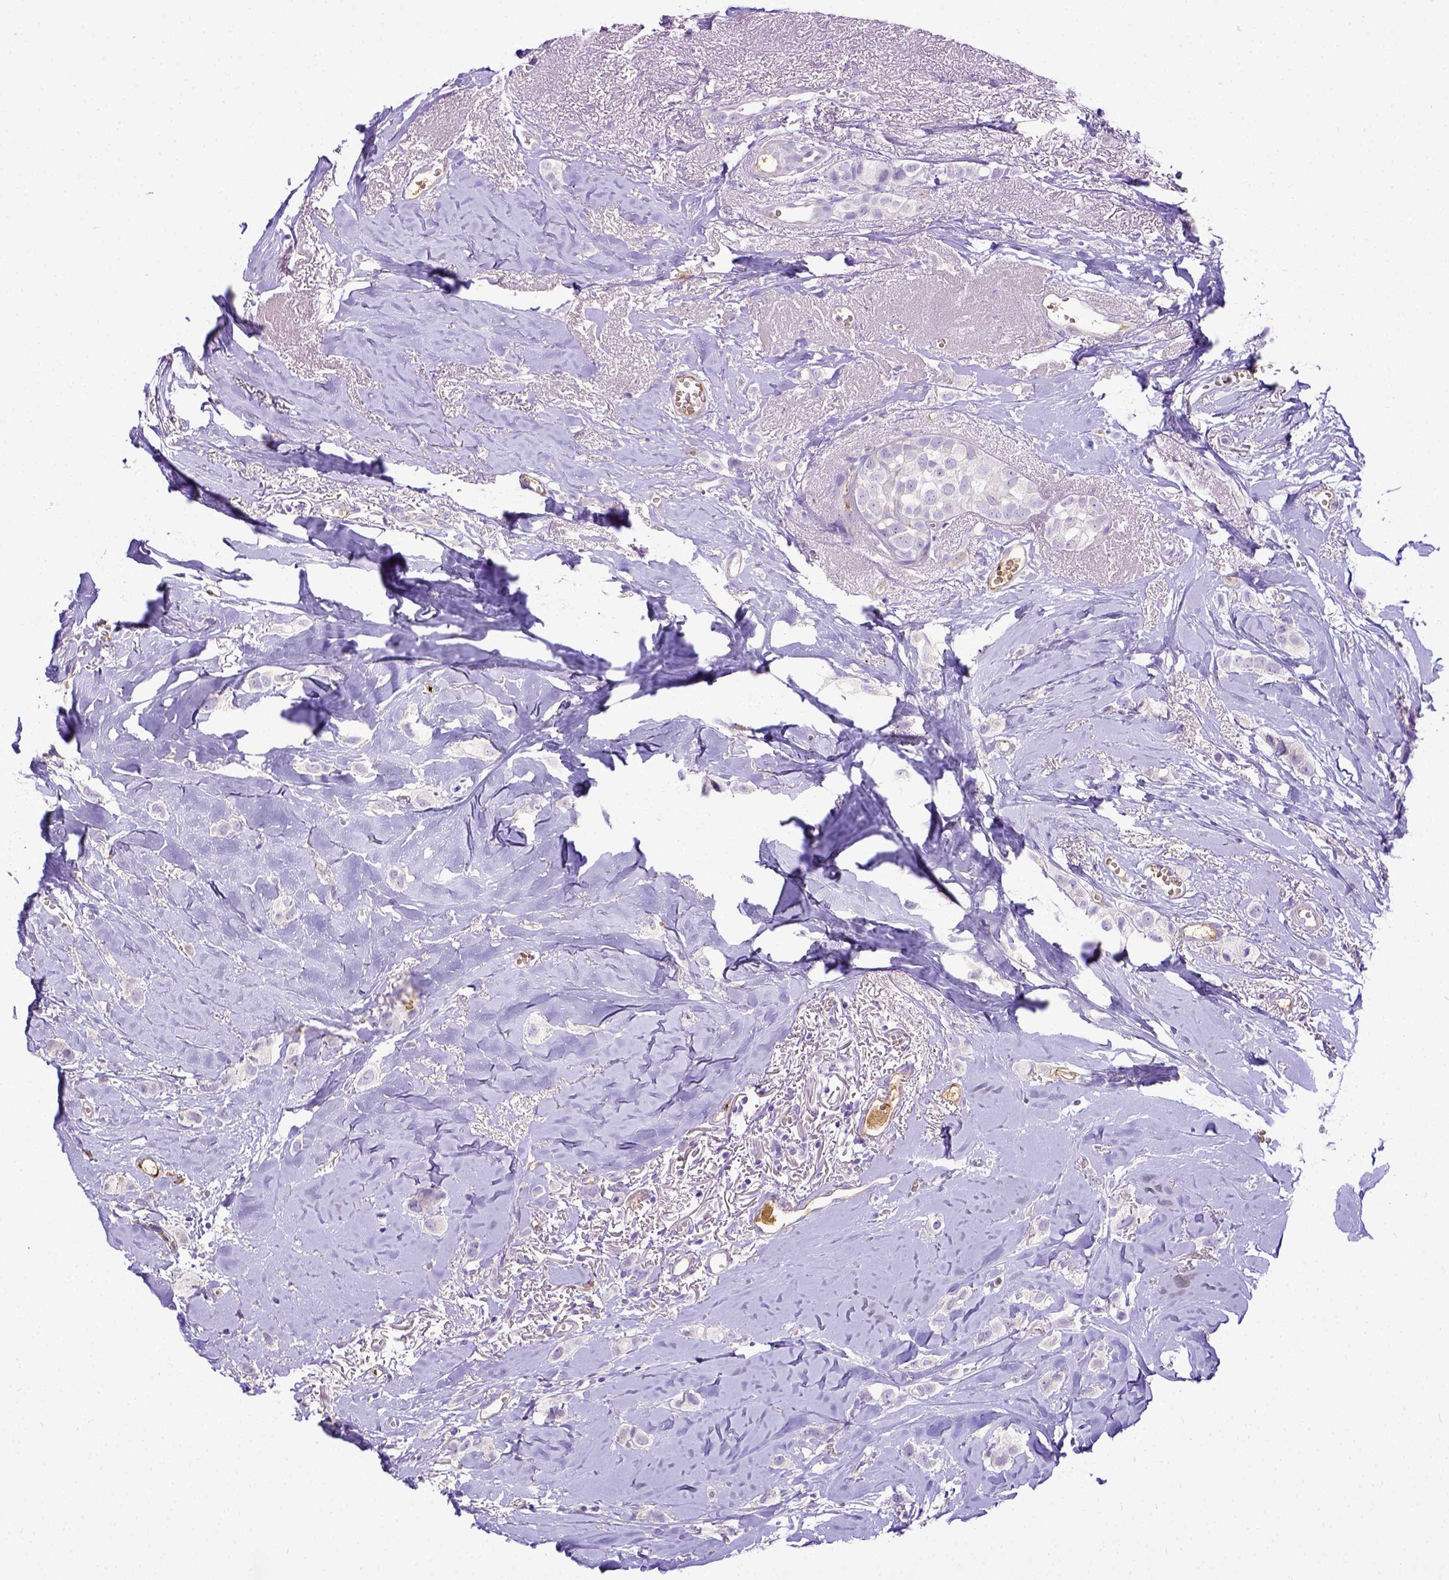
{"staining": {"intensity": "negative", "quantity": "none", "location": "none"}, "tissue": "breast cancer", "cell_type": "Tumor cells", "image_type": "cancer", "snomed": [{"axis": "morphology", "description": "Duct carcinoma"}, {"axis": "topography", "description": "Breast"}], "caption": "Breast cancer (infiltrating ductal carcinoma) was stained to show a protein in brown. There is no significant positivity in tumor cells.", "gene": "CFAP300", "patient": {"sex": "female", "age": 85}}